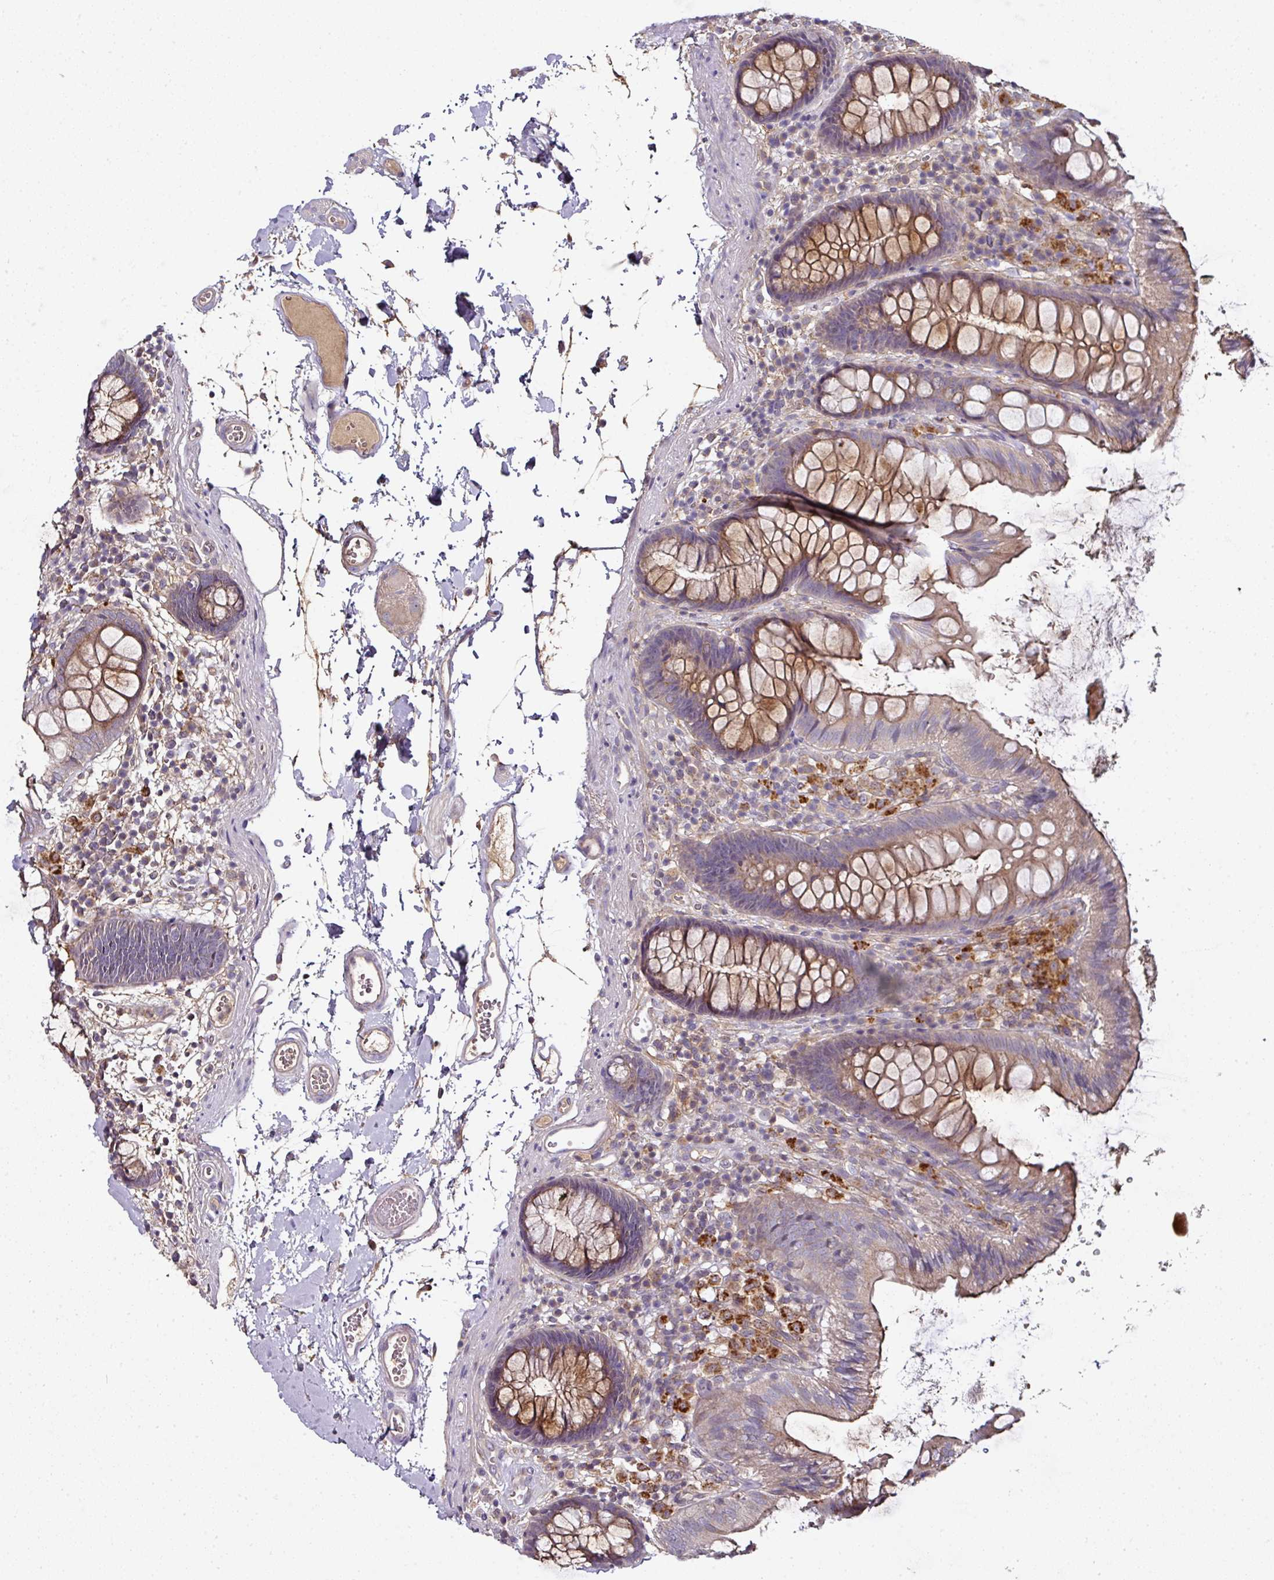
{"staining": {"intensity": "moderate", "quantity": ">75%", "location": "cytoplasmic/membranous"}, "tissue": "colon", "cell_type": "Endothelial cells", "image_type": "normal", "snomed": [{"axis": "morphology", "description": "Normal tissue, NOS"}, {"axis": "topography", "description": "Colon"}], "caption": "Colon stained for a protein demonstrates moderate cytoplasmic/membranous positivity in endothelial cells.", "gene": "CTDSP2", "patient": {"sex": "male", "age": 84}}